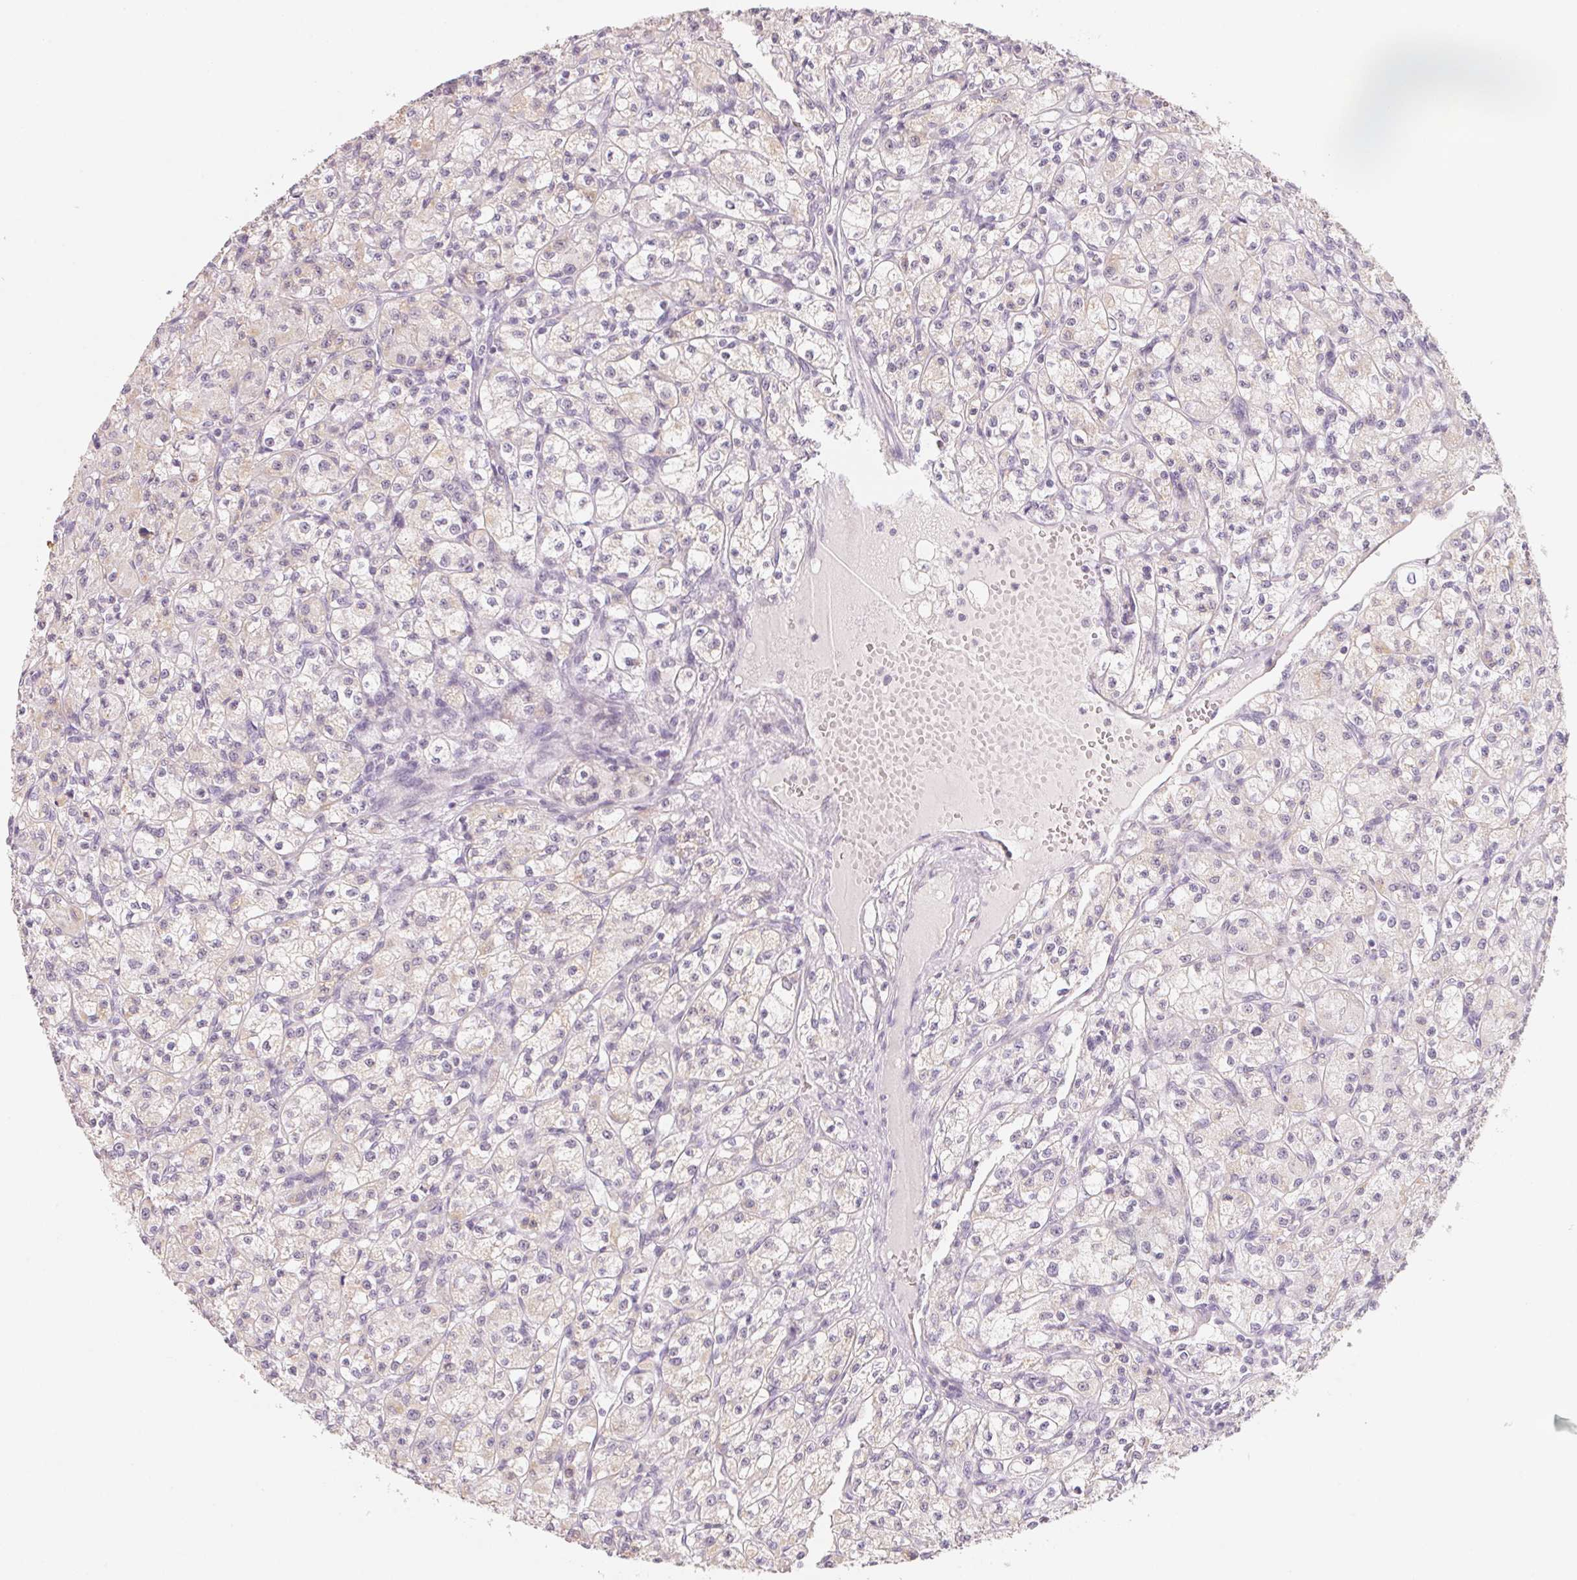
{"staining": {"intensity": "negative", "quantity": "none", "location": "none"}, "tissue": "renal cancer", "cell_type": "Tumor cells", "image_type": "cancer", "snomed": [{"axis": "morphology", "description": "Adenocarcinoma, NOS"}, {"axis": "topography", "description": "Kidney"}], "caption": "High magnification brightfield microscopy of adenocarcinoma (renal) stained with DAB (brown) and counterstained with hematoxylin (blue): tumor cells show no significant positivity.", "gene": "ANKRD31", "patient": {"sex": "female", "age": 70}}